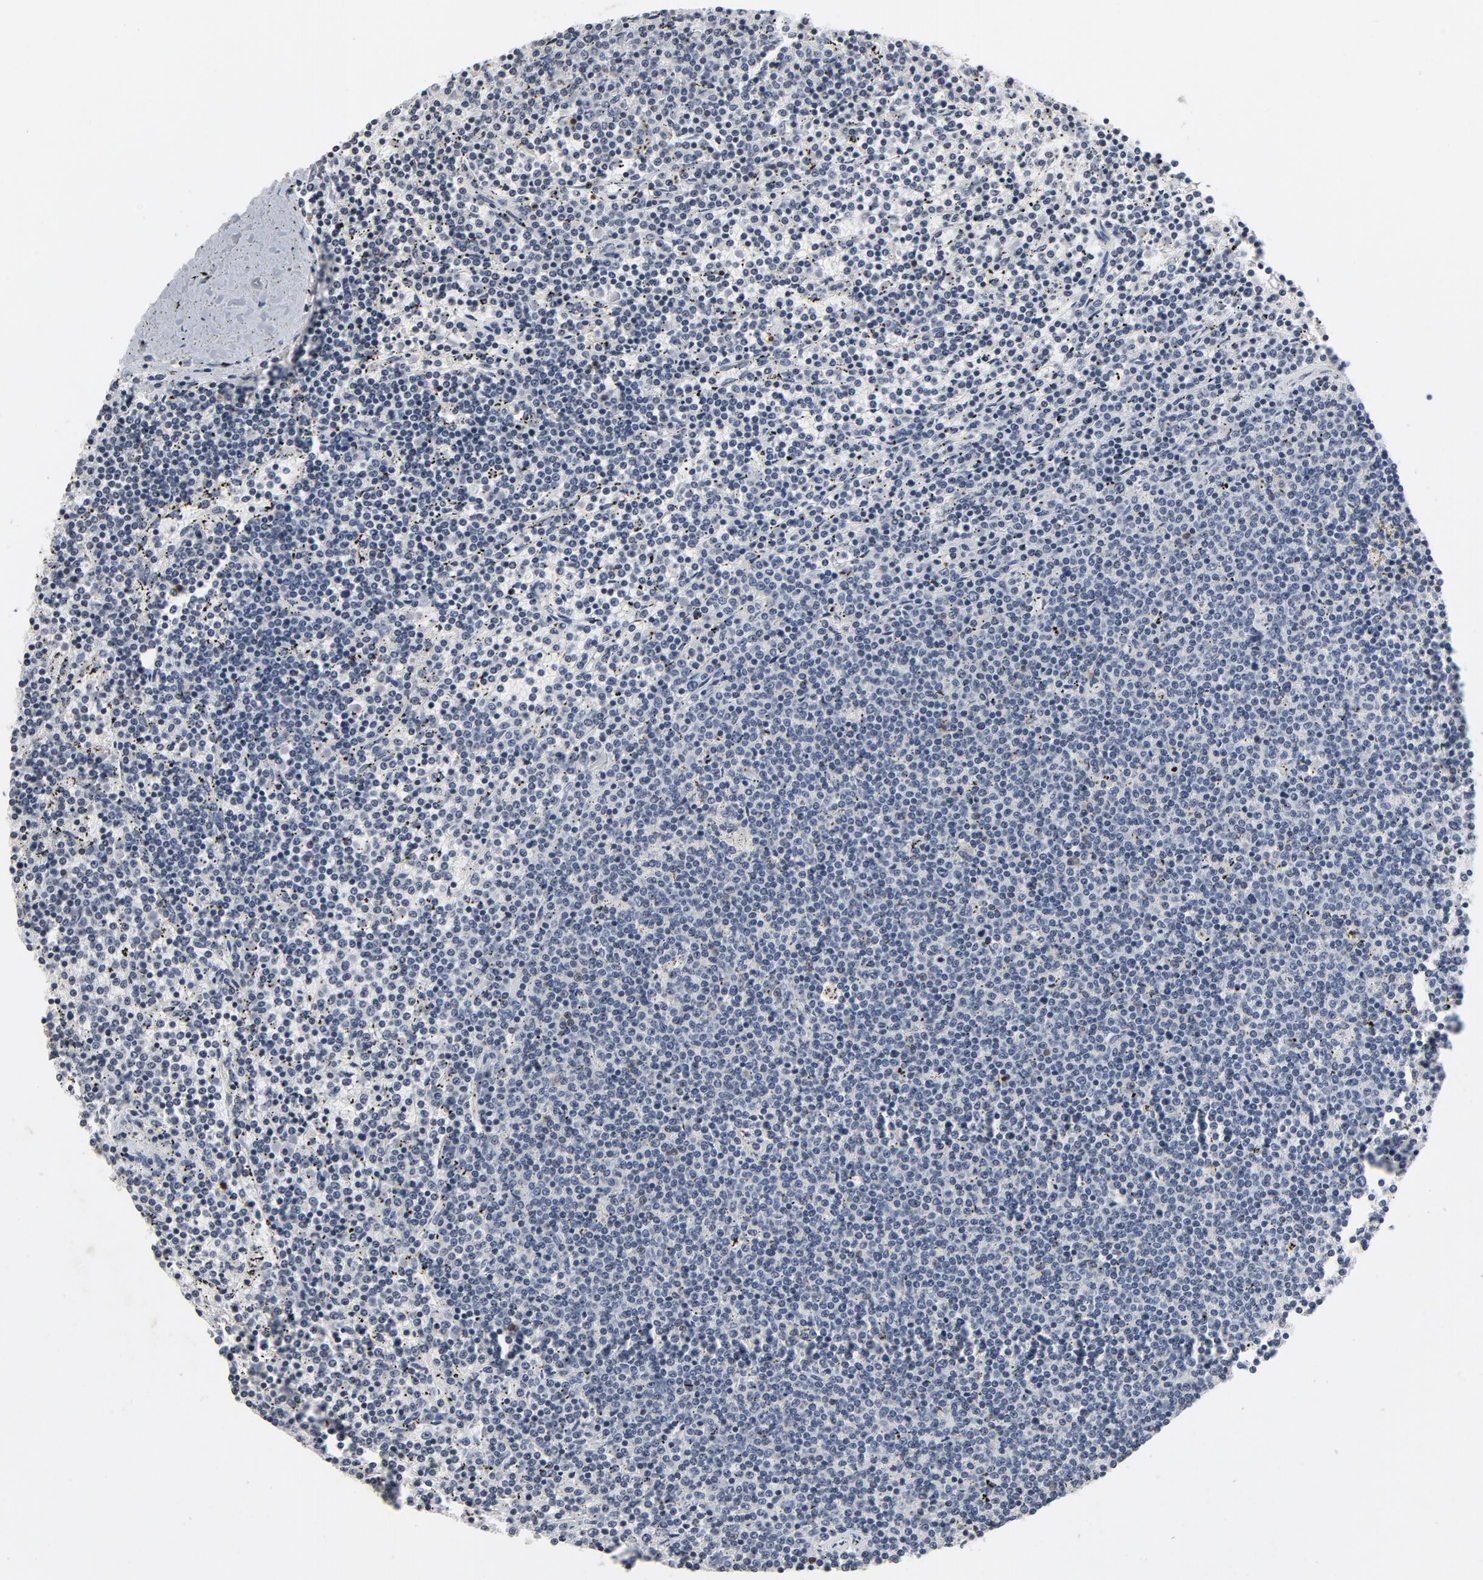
{"staining": {"intensity": "negative", "quantity": "none", "location": "none"}, "tissue": "lymphoma", "cell_type": "Tumor cells", "image_type": "cancer", "snomed": [{"axis": "morphology", "description": "Malignant lymphoma, non-Hodgkin's type, Low grade"}, {"axis": "topography", "description": "Spleen"}], "caption": "Immunohistochemistry (IHC) micrograph of neoplastic tissue: human lymphoma stained with DAB exhibits no significant protein expression in tumor cells.", "gene": "TCL1A", "patient": {"sex": "female", "age": 50}}